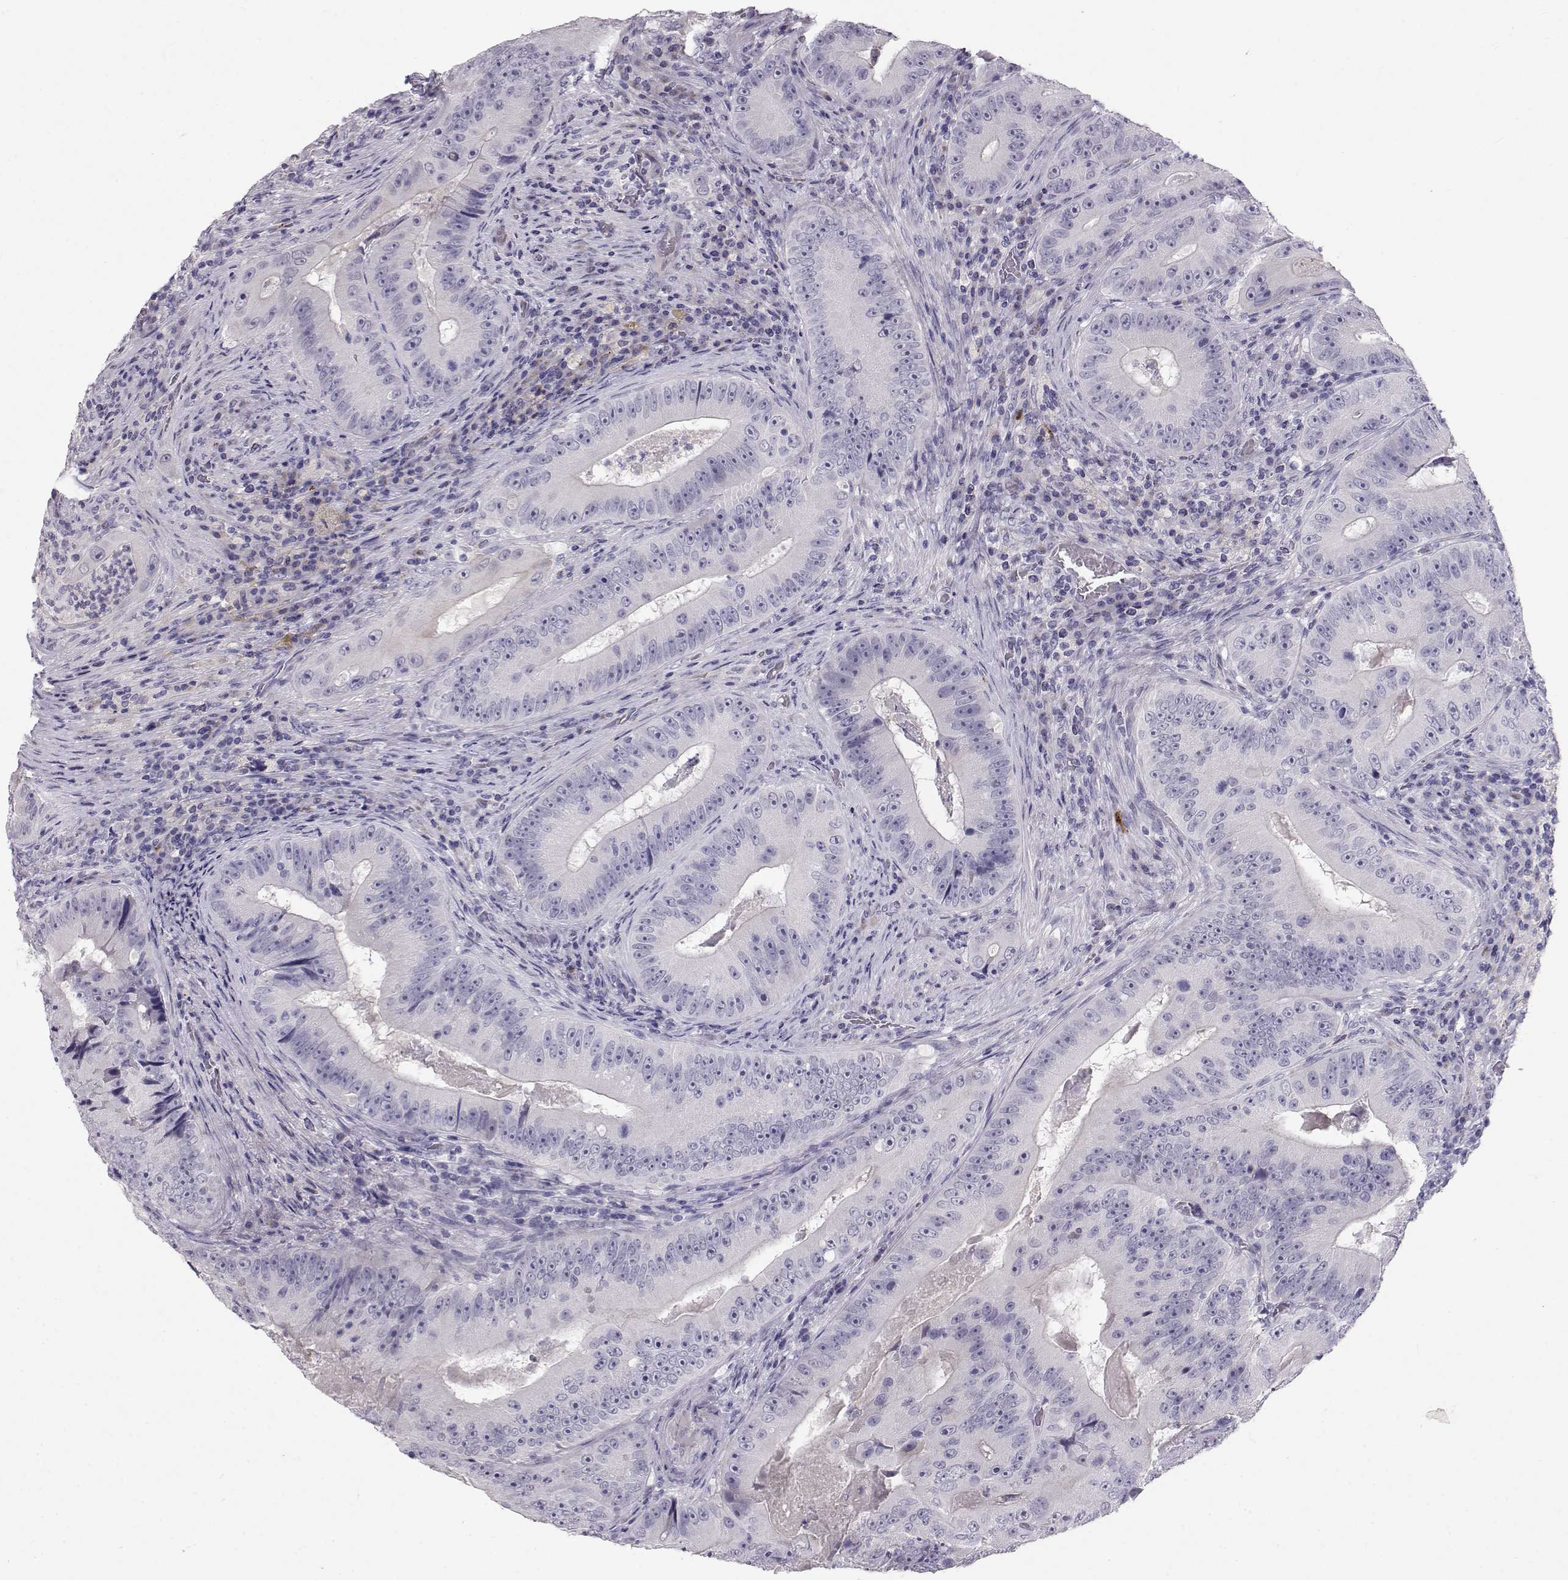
{"staining": {"intensity": "negative", "quantity": "none", "location": "none"}, "tissue": "colorectal cancer", "cell_type": "Tumor cells", "image_type": "cancer", "snomed": [{"axis": "morphology", "description": "Adenocarcinoma, NOS"}, {"axis": "topography", "description": "Colon"}], "caption": "This photomicrograph is of adenocarcinoma (colorectal) stained with immunohistochemistry to label a protein in brown with the nuclei are counter-stained blue. There is no staining in tumor cells. (Stains: DAB immunohistochemistry (IHC) with hematoxylin counter stain, Microscopy: brightfield microscopy at high magnification).", "gene": "RD3", "patient": {"sex": "female", "age": 86}}